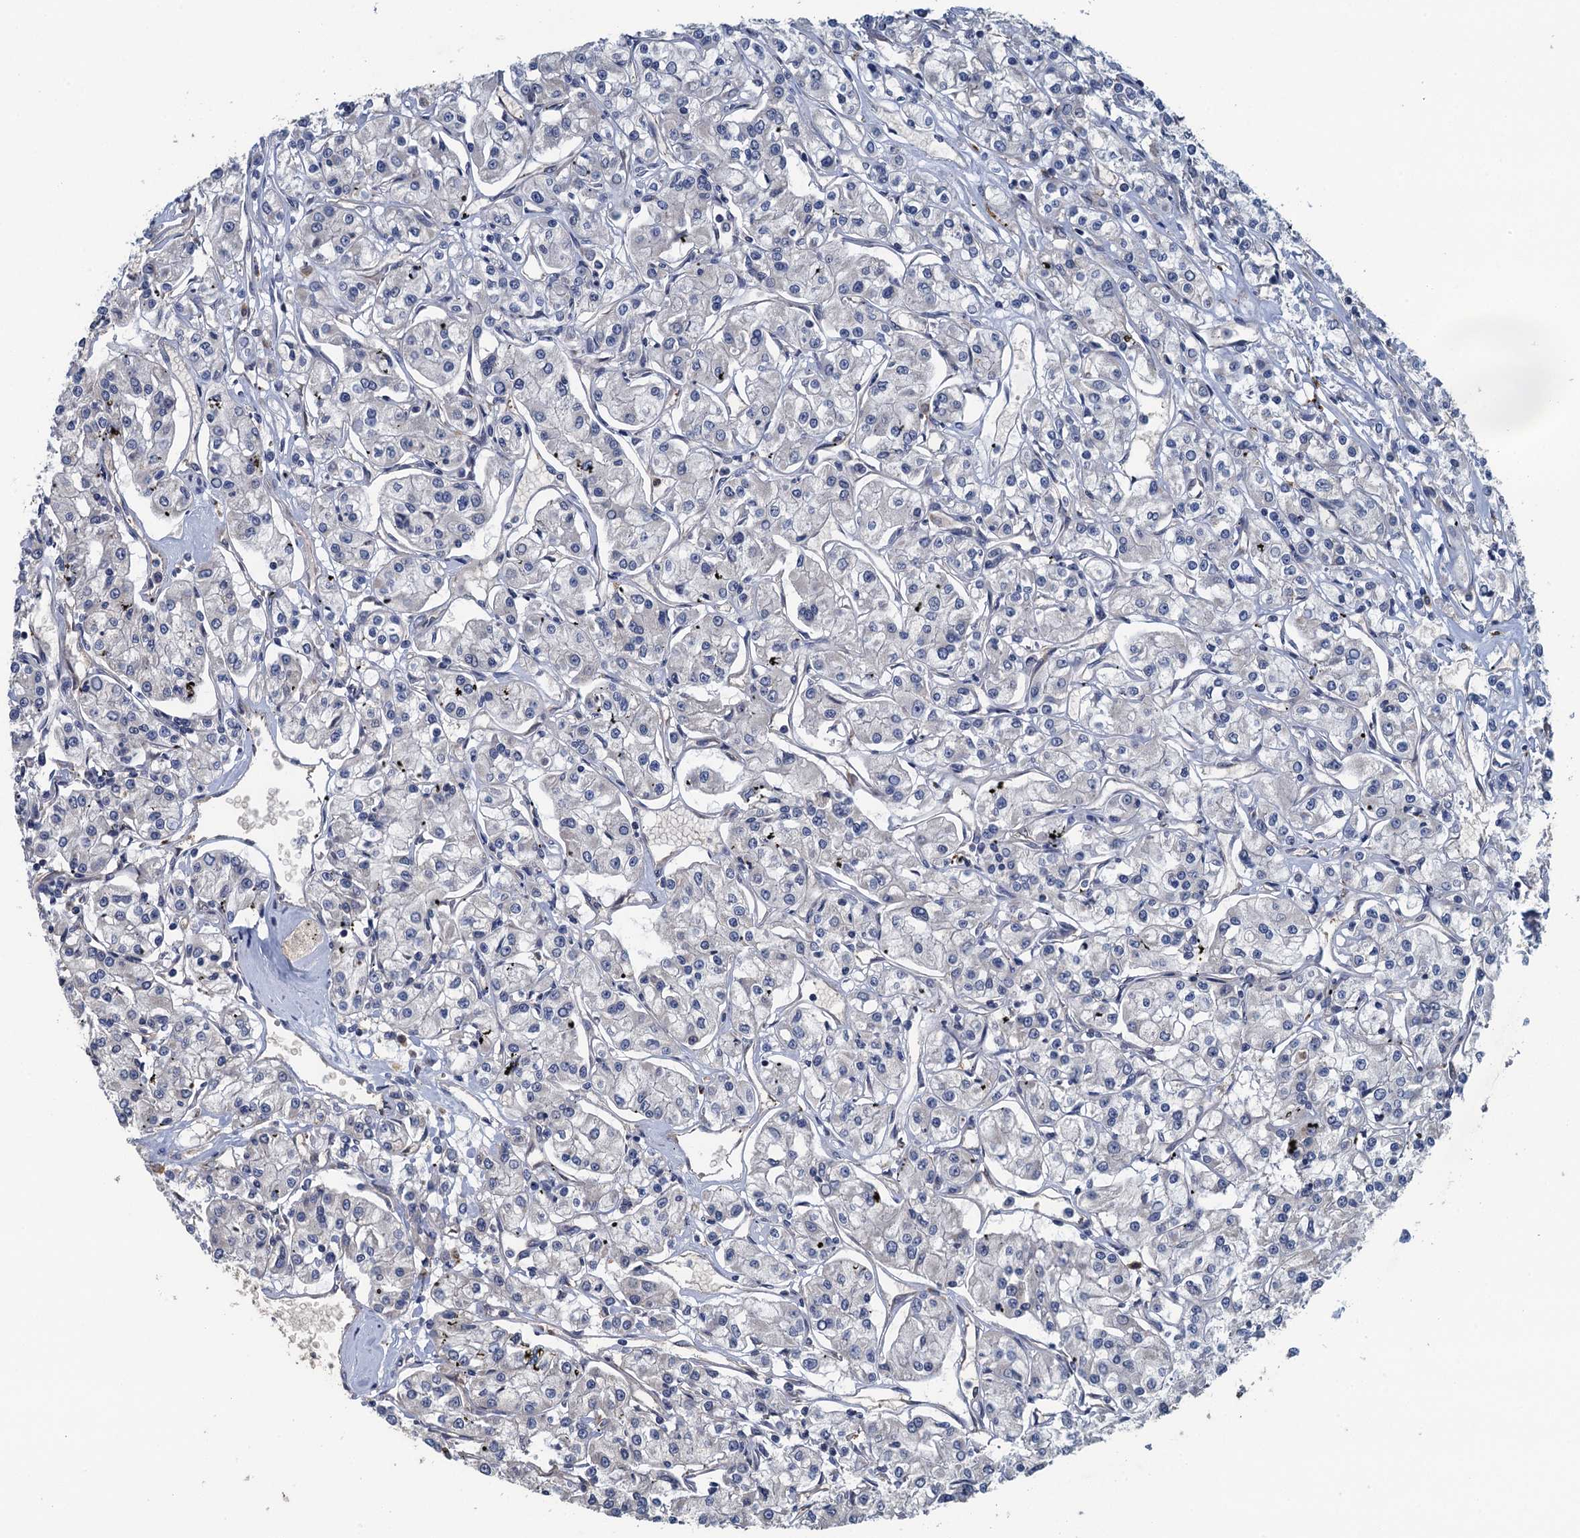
{"staining": {"intensity": "negative", "quantity": "none", "location": "none"}, "tissue": "renal cancer", "cell_type": "Tumor cells", "image_type": "cancer", "snomed": [{"axis": "morphology", "description": "Adenocarcinoma, NOS"}, {"axis": "topography", "description": "Kidney"}], "caption": "Protein analysis of renal cancer (adenocarcinoma) demonstrates no significant staining in tumor cells.", "gene": "KBTBD8", "patient": {"sex": "female", "age": 59}}